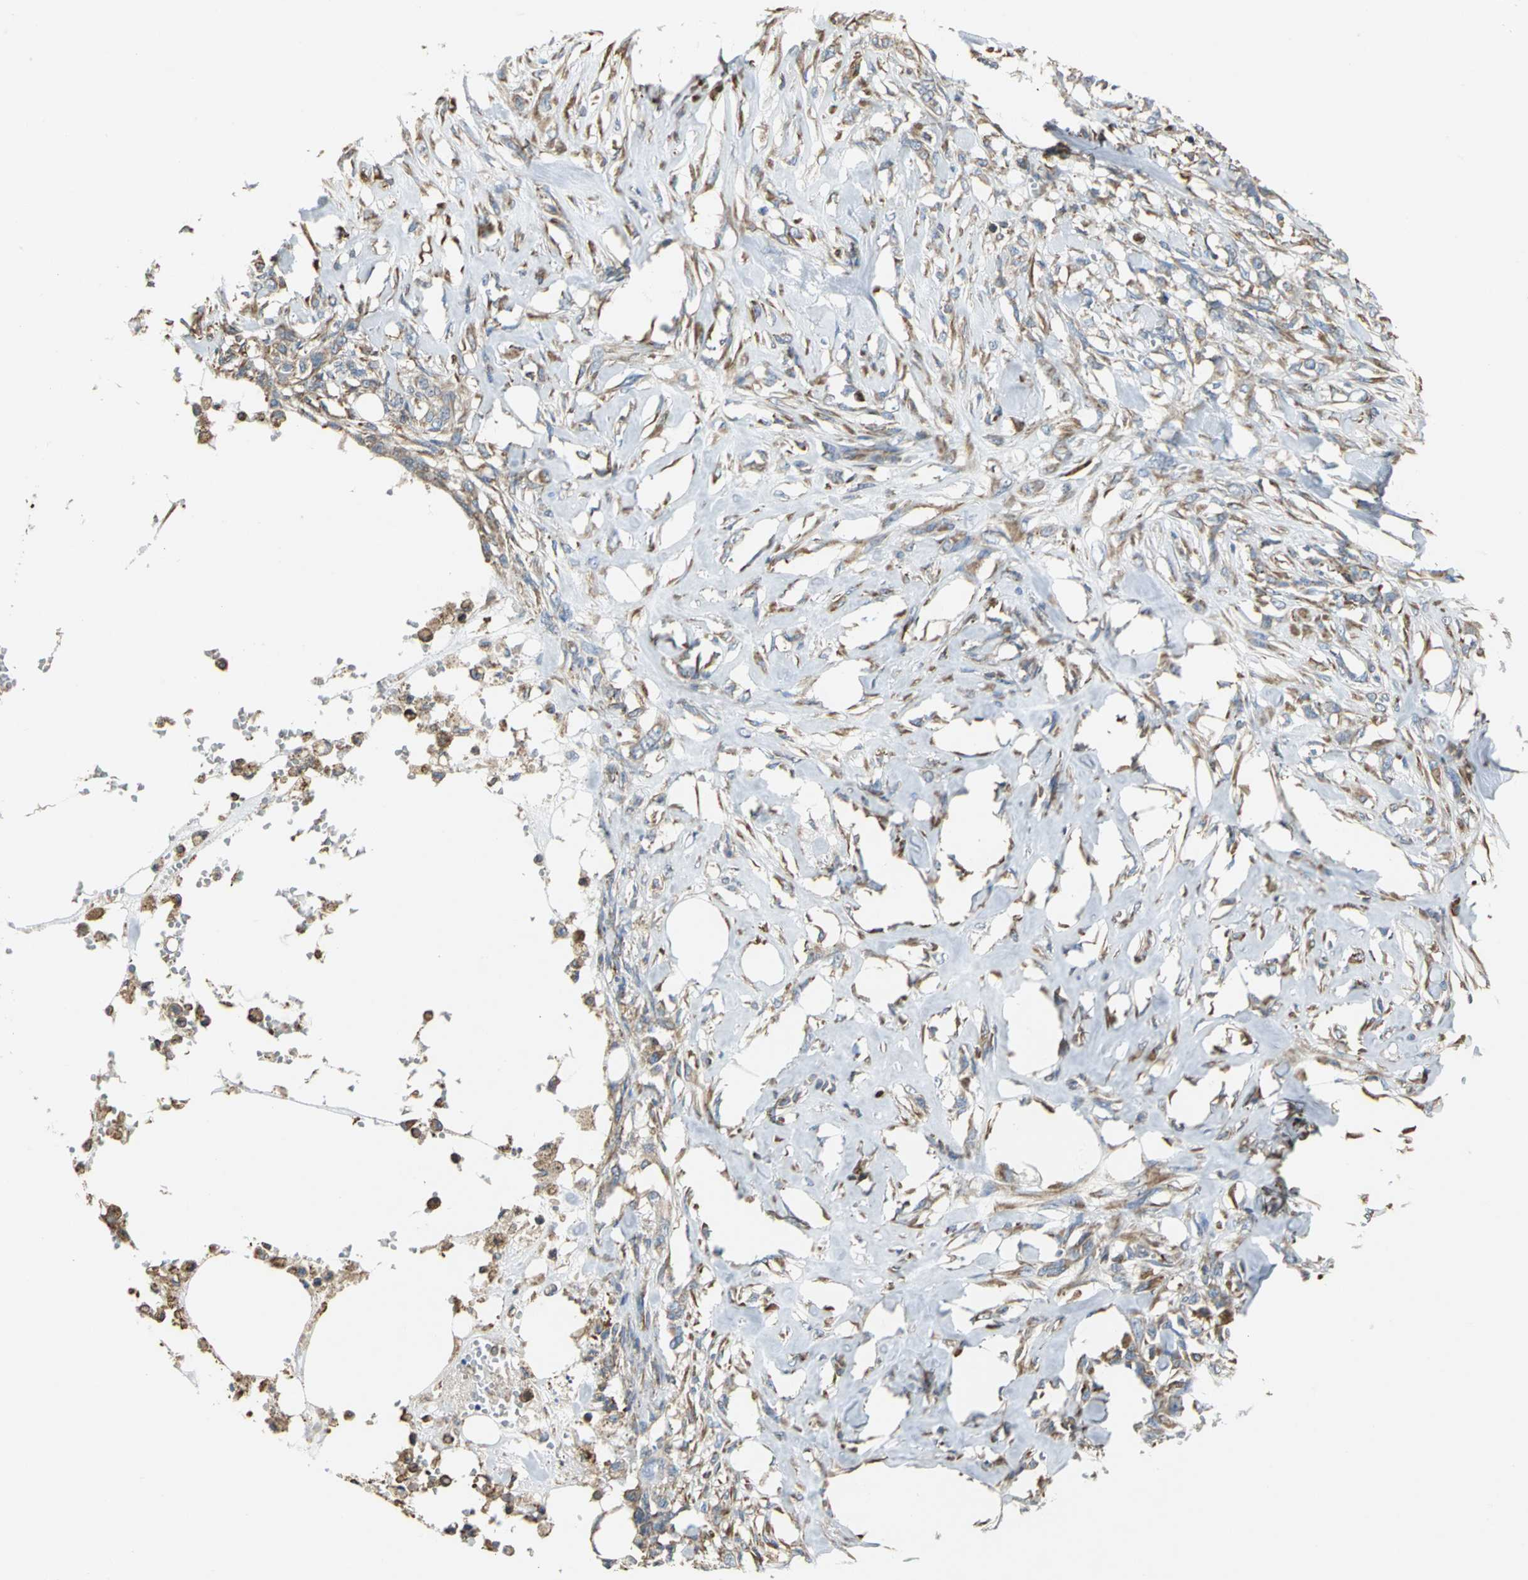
{"staining": {"intensity": "weak", "quantity": ">75%", "location": "cytoplasmic/membranous"}, "tissue": "skin cancer", "cell_type": "Tumor cells", "image_type": "cancer", "snomed": [{"axis": "morphology", "description": "Normal tissue, NOS"}, {"axis": "morphology", "description": "Squamous cell carcinoma, NOS"}, {"axis": "topography", "description": "Skin"}], "caption": "A brown stain labels weak cytoplasmic/membranous positivity of a protein in squamous cell carcinoma (skin) tumor cells.", "gene": "SDF2L1", "patient": {"sex": "female", "age": 59}}